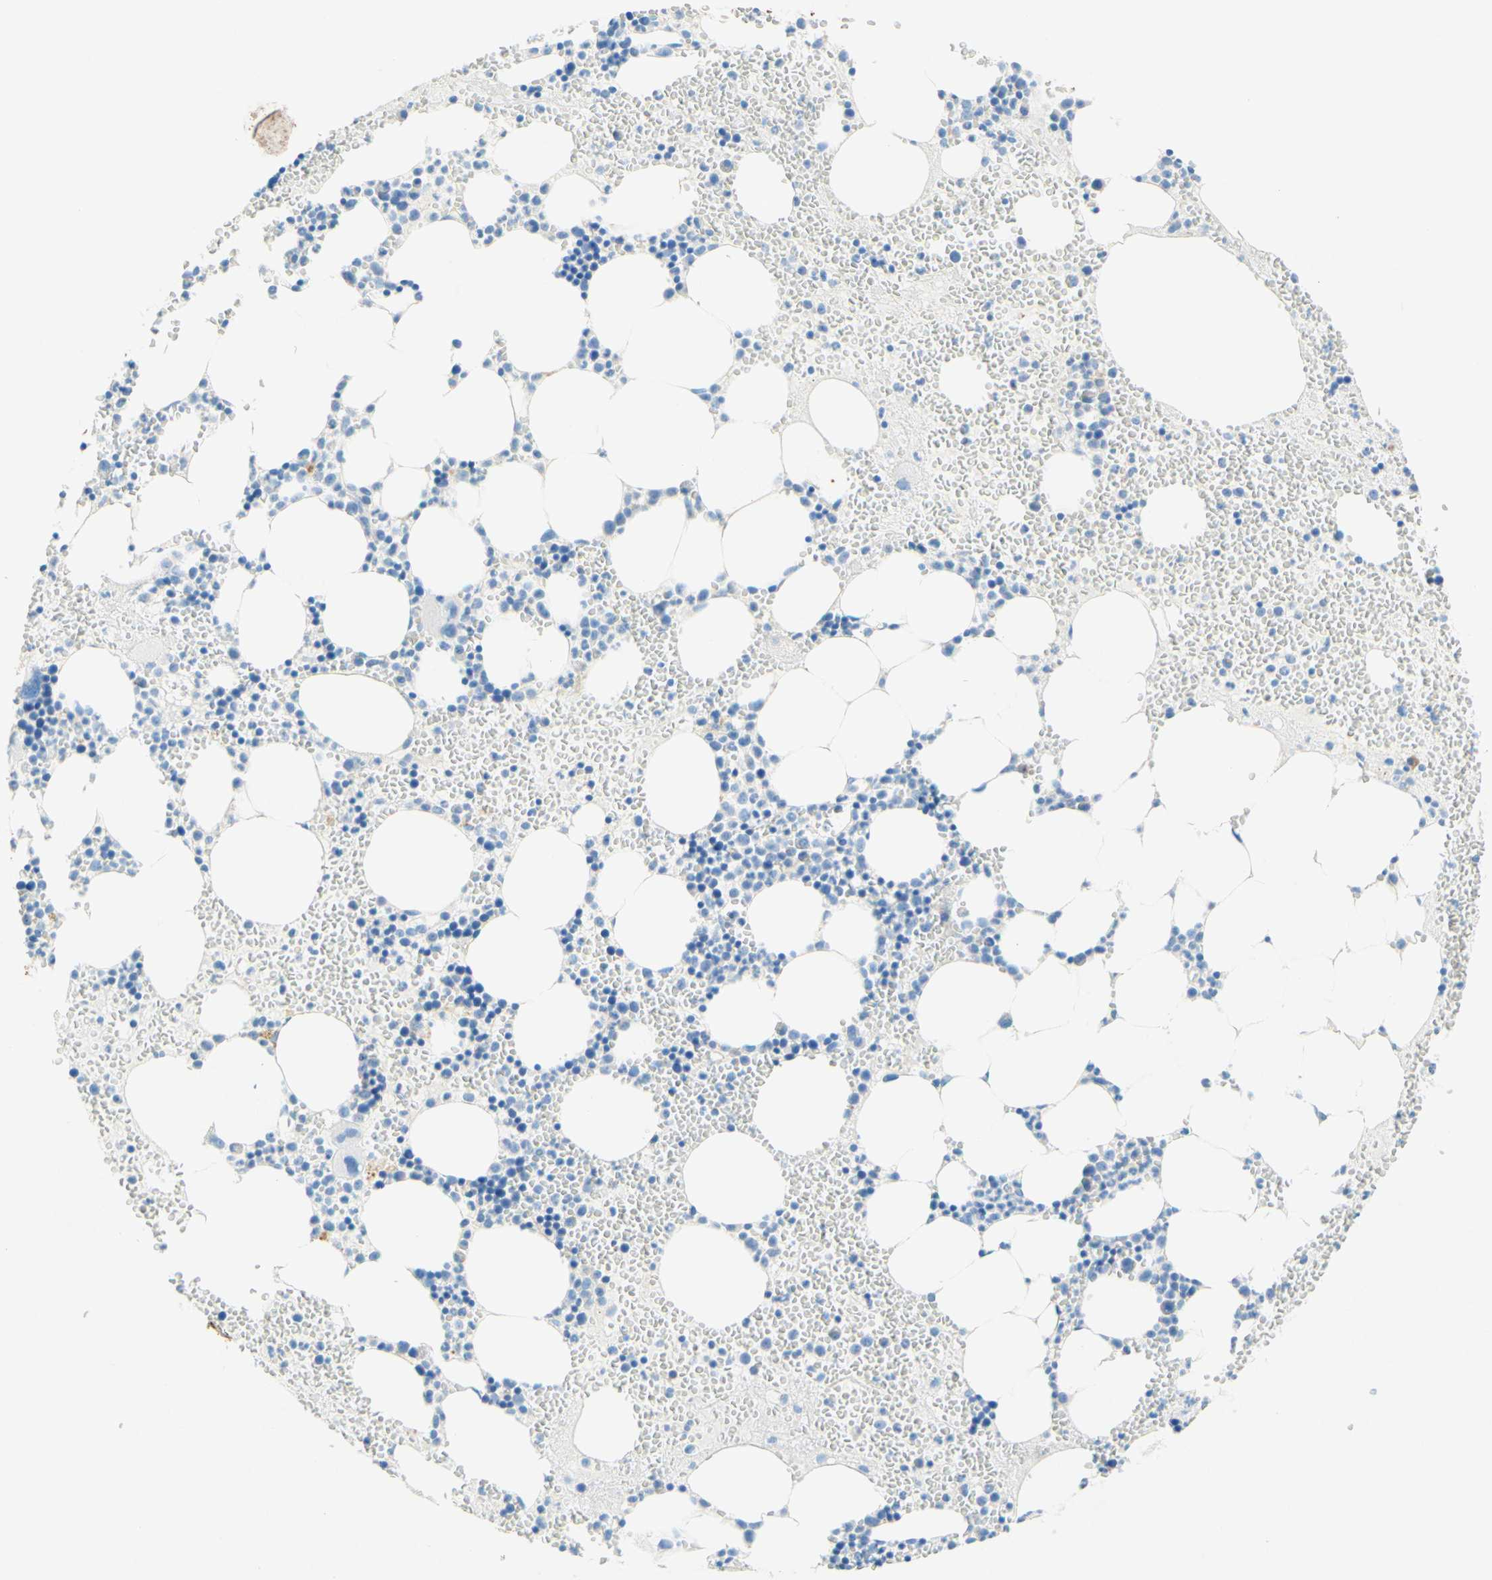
{"staining": {"intensity": "negative", "quantity": "none", "location": "none"}, "tissue": "bone marrow", "cell_type": "Hematopoietic cells", "image_type": "normal", "snomed": [{"axis": "morphology", "description": "Normal tissue, NOS"}, {"axis": "morphology", "description": "Inflammation, NOS"}, {"axis": "topography", "description": "Bone marrow"}], "caption": "DAB immunohistochemical staining of unremarkable bone marrow demonstrates no significant staining in hematopoietic cells. The staining is performed using DAB (3,3'-diaminobenzidine) brown chromogen with nuclei counter-stained in using hematoxylin.", "gene": "SLC46A1", "patient": {"sex": "female", "age": 76}}